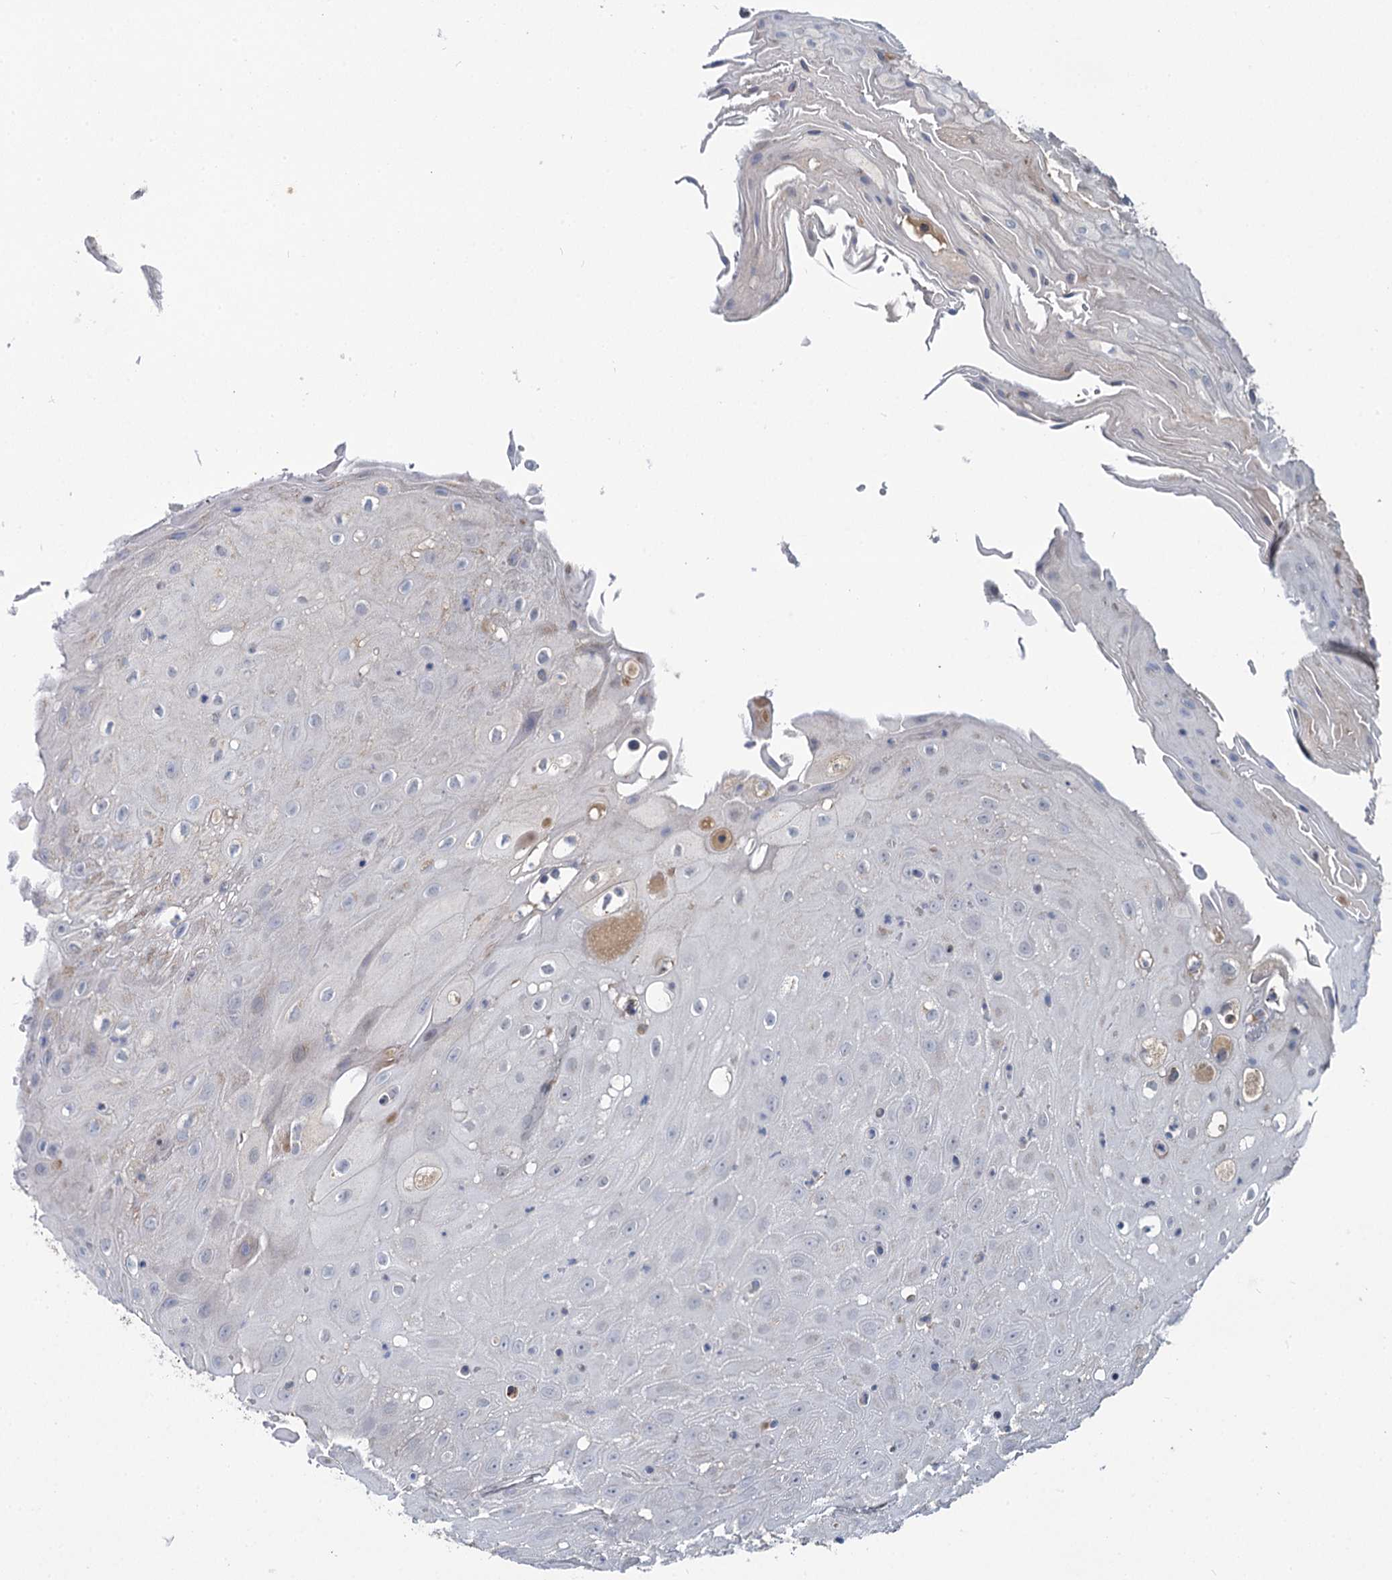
{"staining": {"intensity": "negative", "quantity": "none", "location": "none"}, "tissue": "oral mucosa", "cell_type": "Squamous epithelial cells", "image_type": "normal", "snomed": [{"axis": "morphology", "description": "Normal tissue, NOS"}, {"axis": "topography", "description": "Skeletal muscle"}, {"axis": "topography", "description": "Oral tissue"}, {"axis": "topography", "description": "Salivary gland"}, {"axis": "topography", "description": "Peripheral nerve tissue"}], "caption": "High power microscopy photomicrograph of an immunohistochemistry histopathology image of unremarkable oral mucosa, revealing no significant expression in squamous epithelial cells.", "gene": "METTL4", "patient": {"sex": "male", "age": 54}}